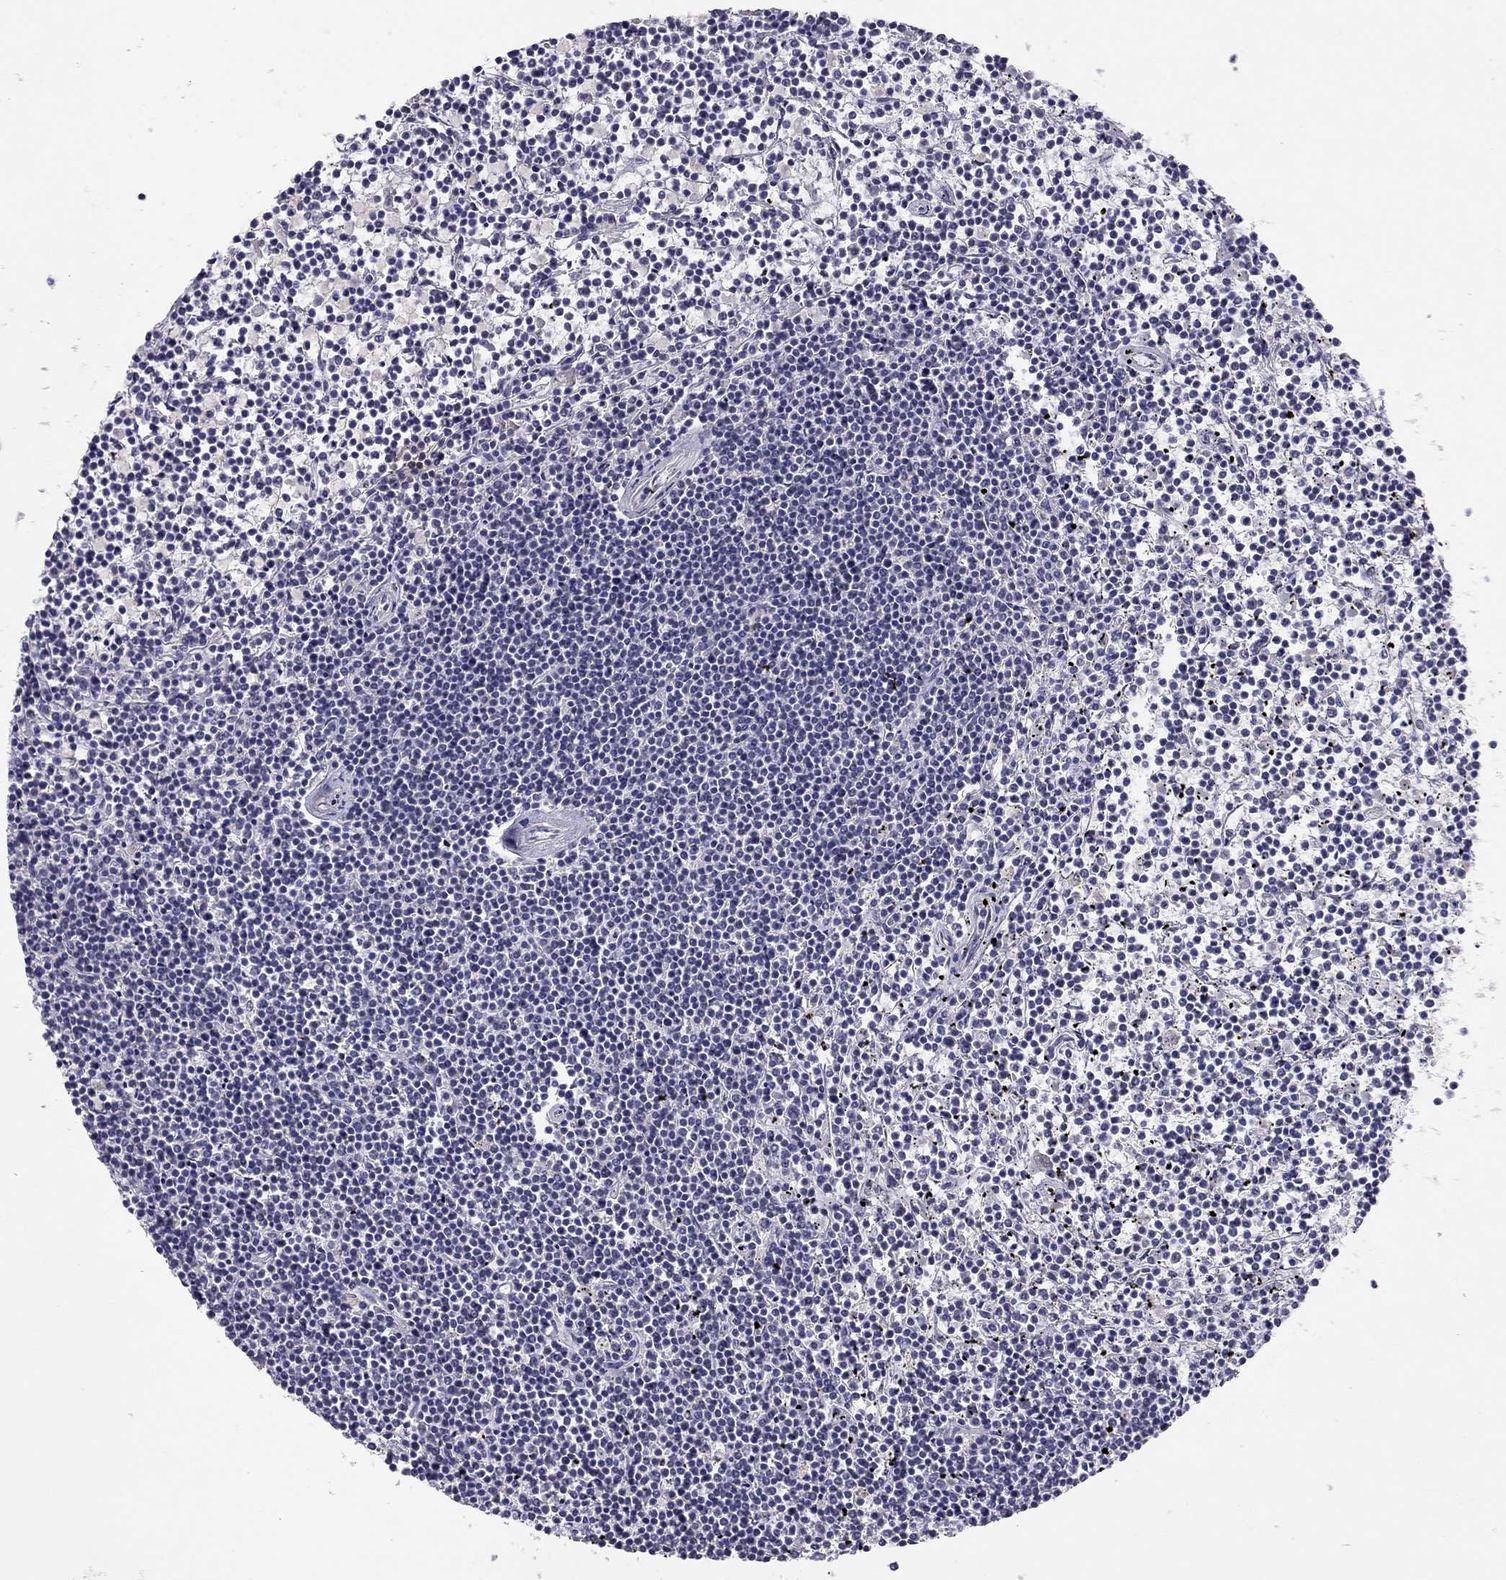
{"staining": {"intensity": "negative", "quantity": "none", "location": "none"}, "tissue": "lymphoma", "cell_type": "Tumor cells", "image_type": "cancer", "snomed": [{"axis": "morphology", "description": "Malignant lymphoma, non-Hodgkin's type, Low grade"}, {"axis": "topography", "description": "Spleen"}], "caption": "Immunohistochemistry image of human low-grade malignant lymphoma, non-Hodgkin's type stained for a protein (brown), which exhibits no staining in tumor cells. (DAB (3,3'-diaminobenzidine) immunohistochemistry visualized using brightfield microscopy, high magnification).", "gene": "ADORA2A", "patient": {"sex": "female", "age": 19}}